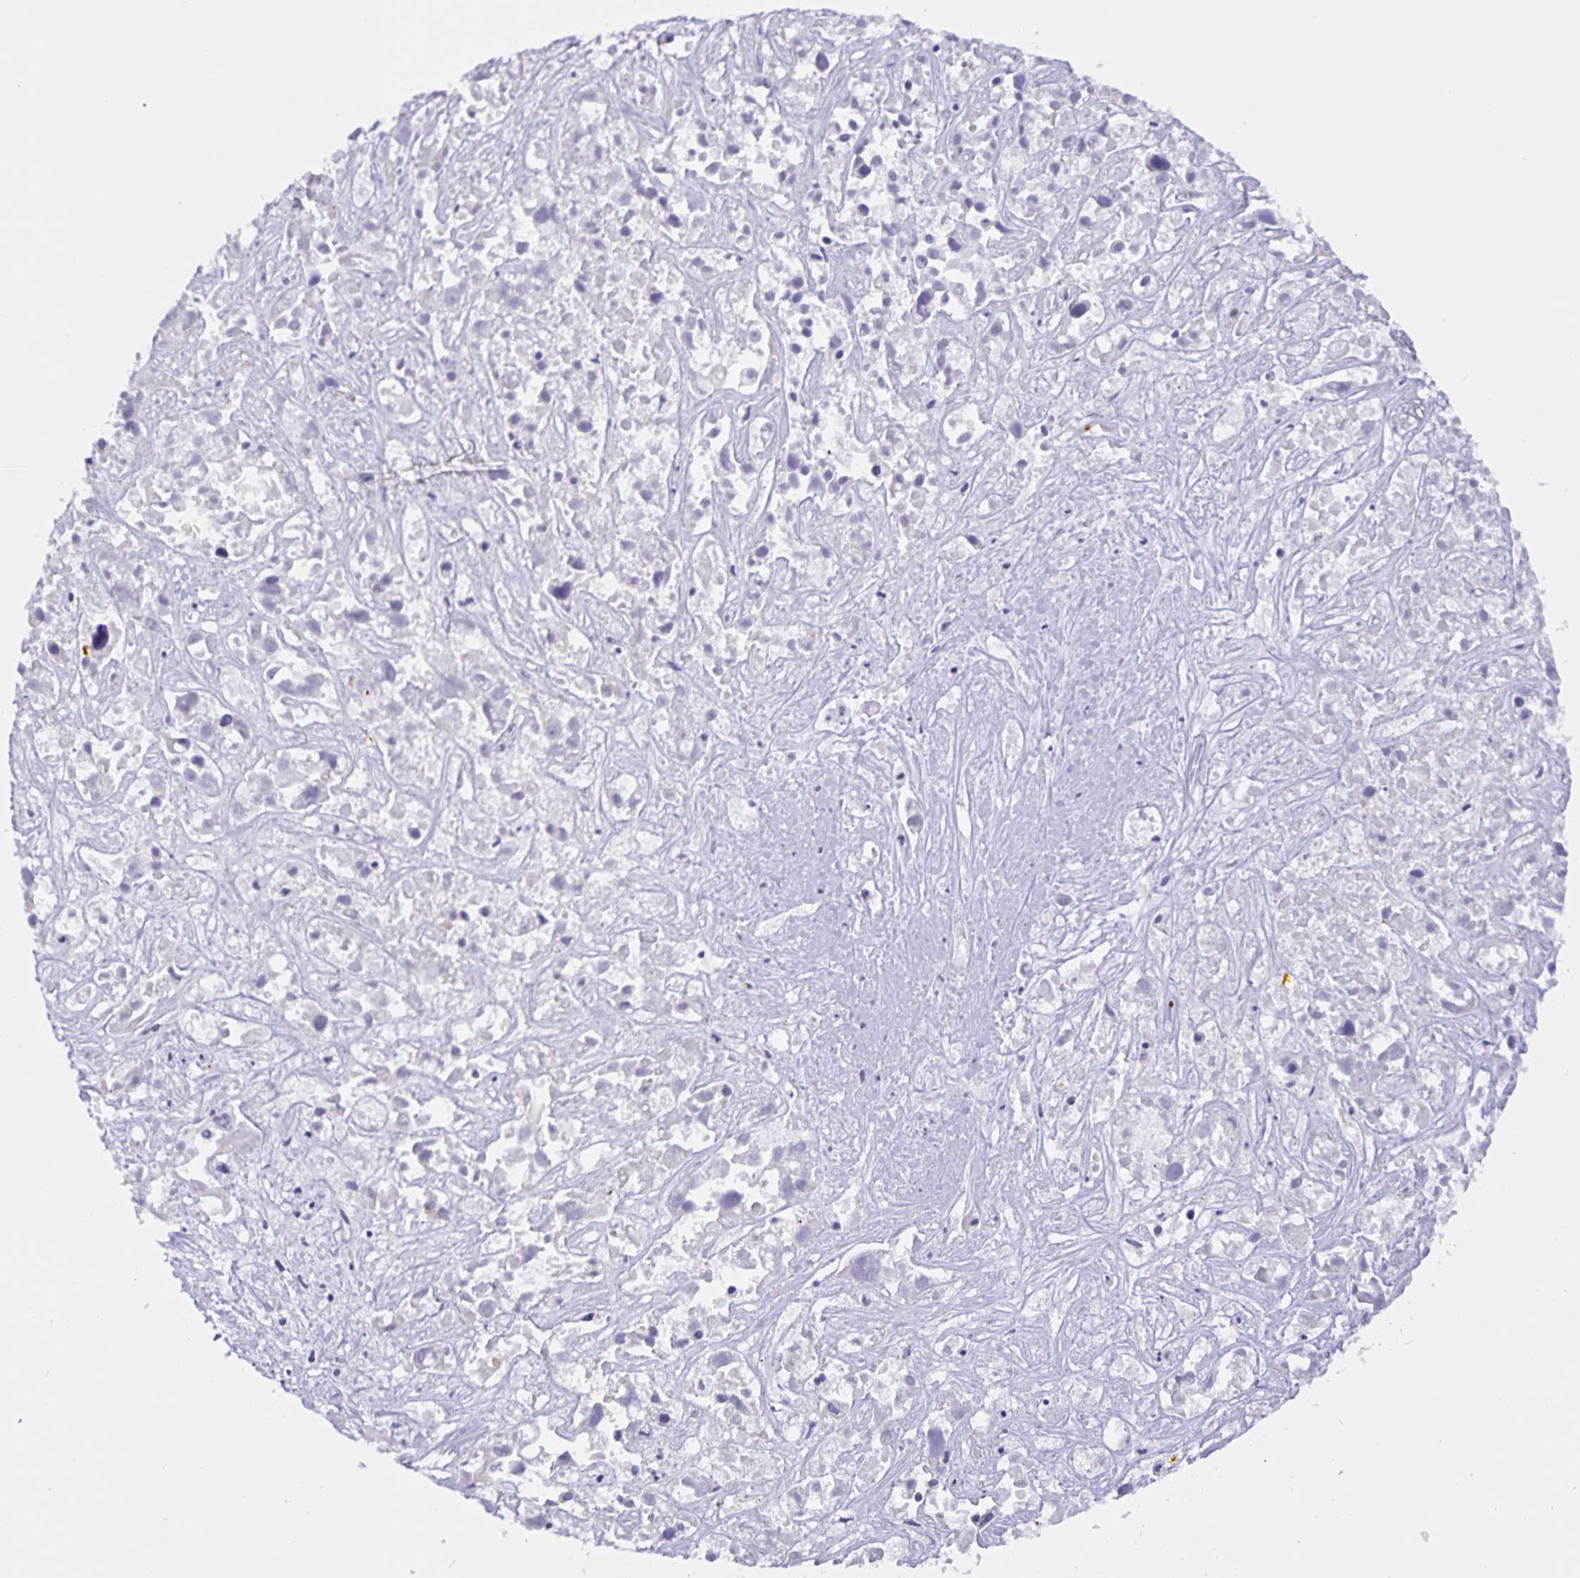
{"staining": {"intensity": "negative", "quantity": "none", "location": "none"}, "tissue": "liver cancer", "cell_type": "Tumor cells", "image_type": "cancer", "snomed": [{"axis": "morphology", "description": "Cholangiocarcinoma"}, {"axis": "topography", "description": "Liver"}], "caption": "Immunohistochemical staining of cholangiocarcinoma (liver) shows no significant staining in tumor cells. (DAB IHC visualized using brightfield microscopy, high magnification).", "gene": "ERMN", "patient": {"sex": "male", "age": 81}}